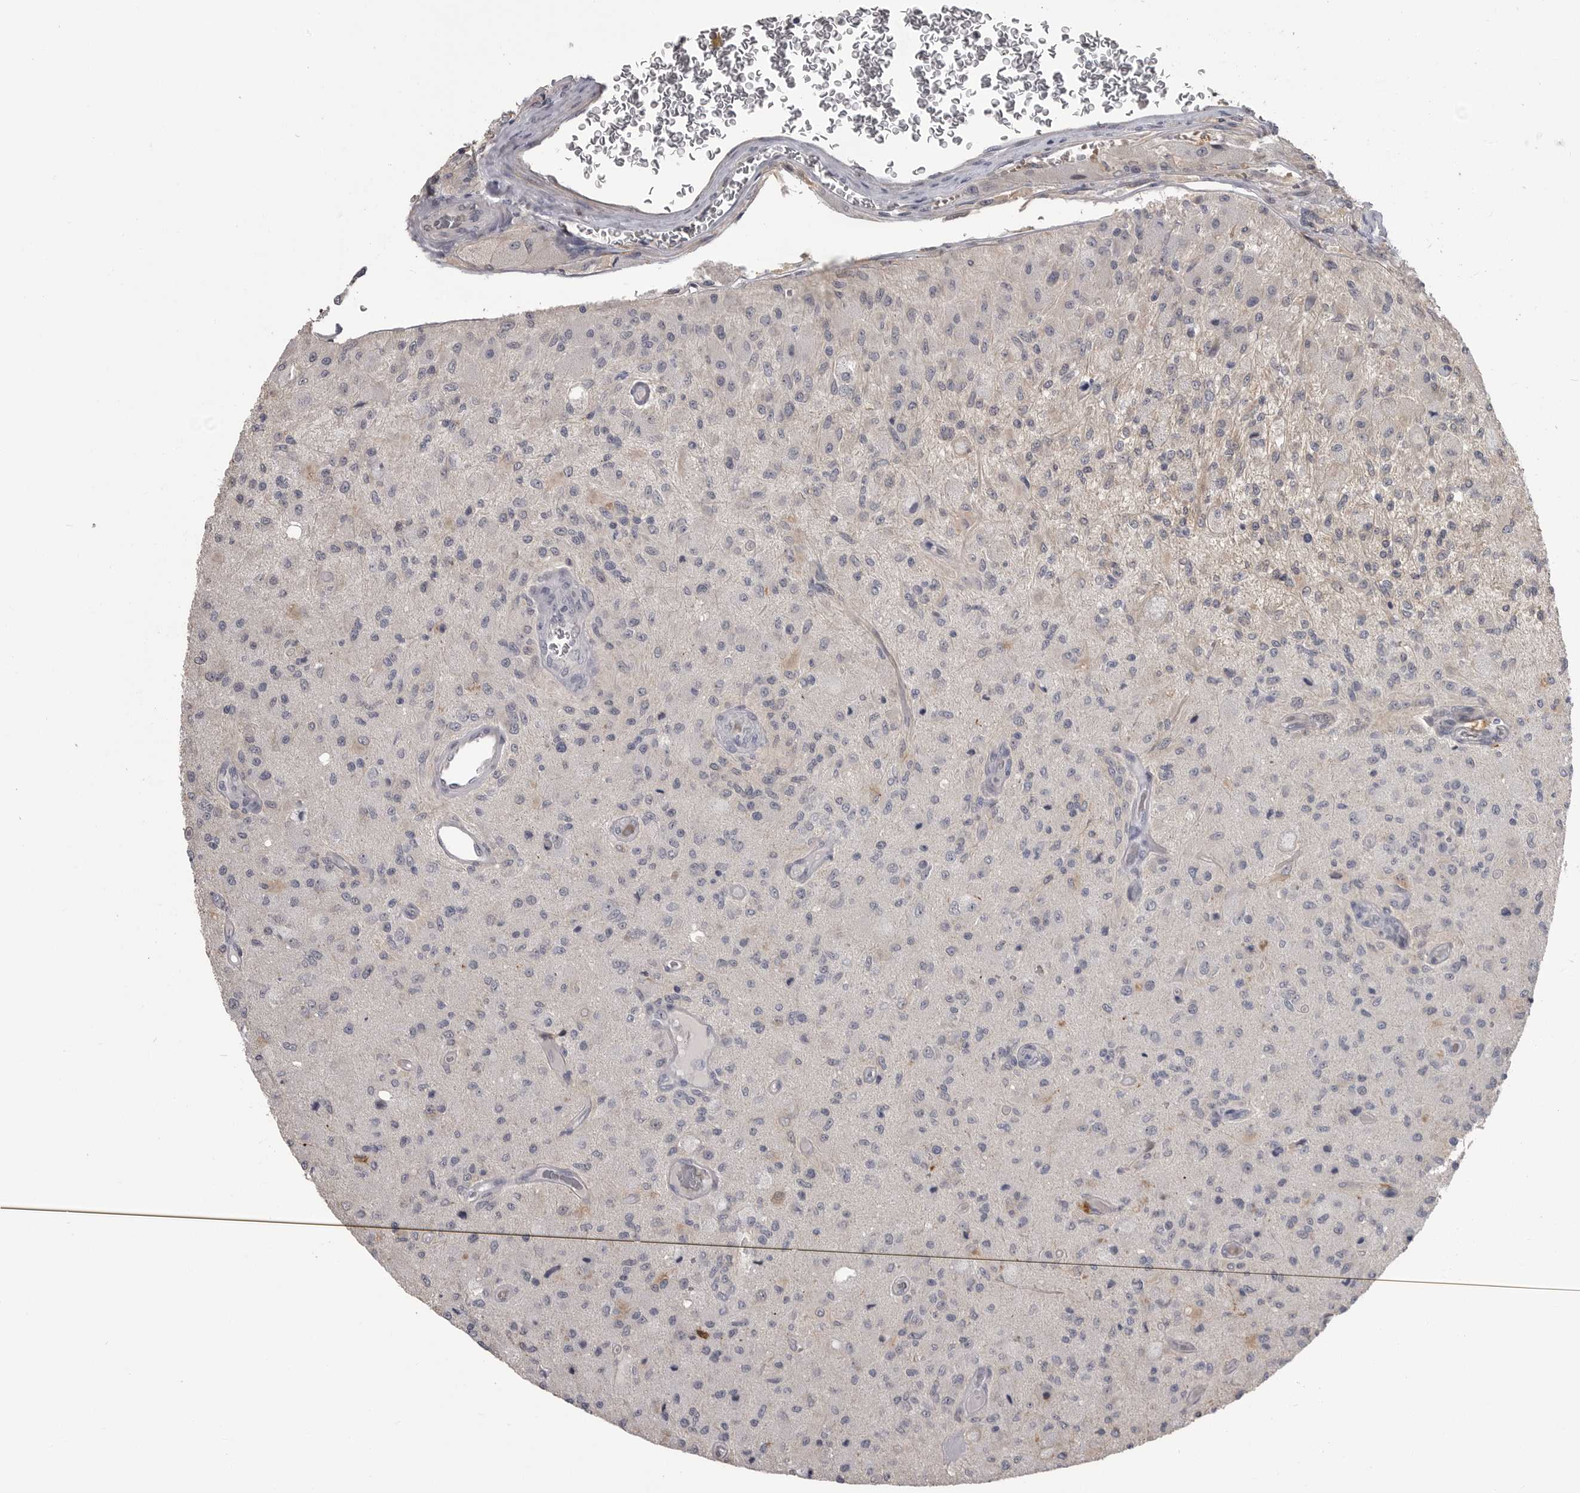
{"staining": {"intensity": "negative", "quantity": "none", "location": "none"}, "tissue": "glioma", "cell_type": "Tumor cells", "image_type": "cancer", "snomed": [{"axis": "morphology", "description": "Normal tissue, NOS"}, {"axis": "morphology", "description": "Glioma, malignant, High grade"}, {"axis": "topography", "description": "Cerebral cortex"}], "caption": "There is no significant expression in tumor cells of glioma.", "gene": "PLEKHF1", "patient": {"sex": "male", "age": 77}}